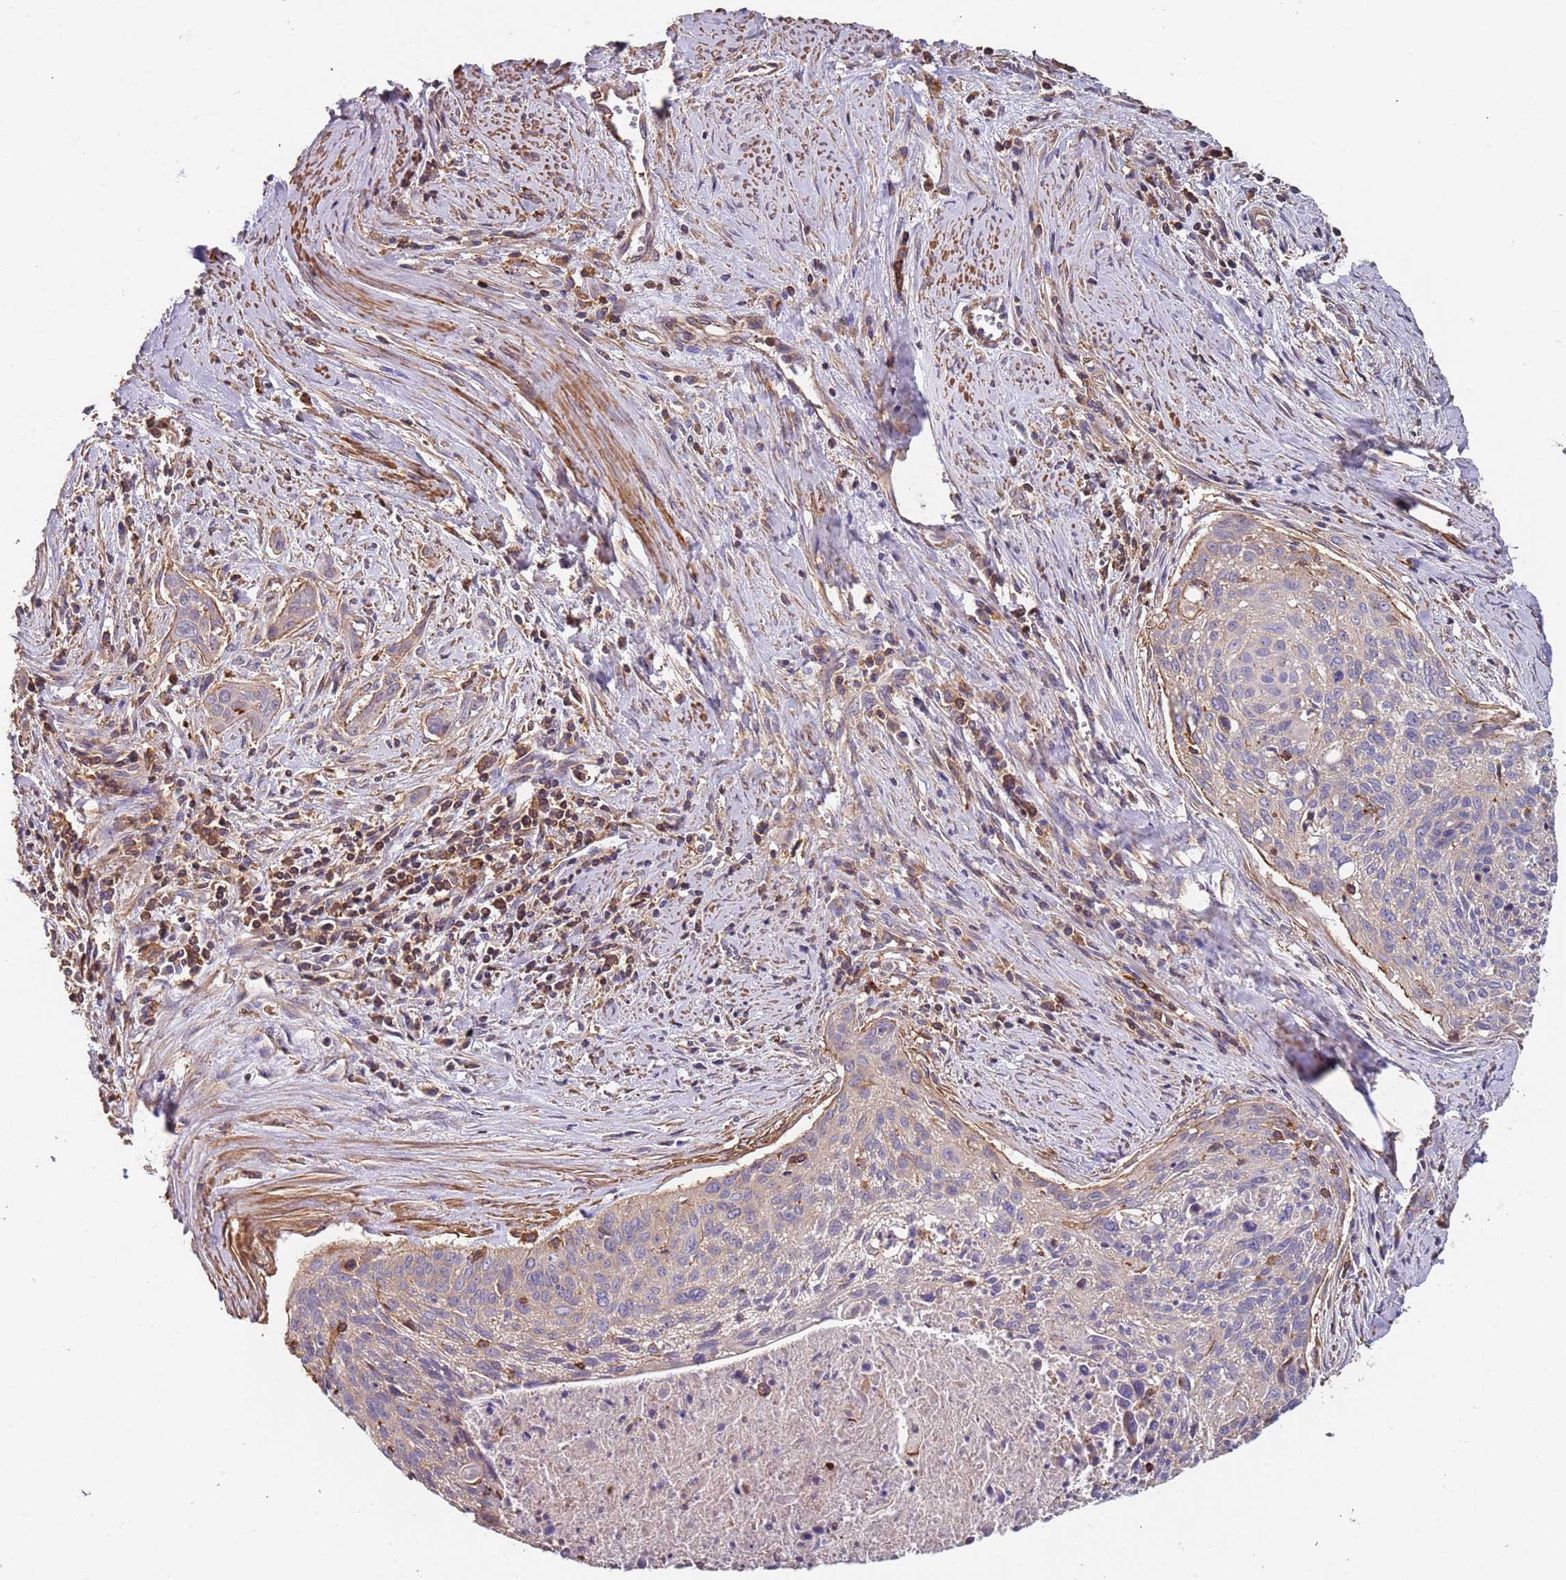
{"staining": {"intensity": "weak", "quantity": "<25%", "location": "cytoplasmic/membranous"}, "tissue": "cervical cancer", "cell_type": "Tumor cells", "image_type": "cancer", "snomed": [{"axis": "morphology", "description": "Squamous cell carcinoma, NOS"}, {"axis": "topography", "description": "Cervix"}], "caption": "Immunohistochemistry of squamous cell carcinoma (cervical) reveals no positivity in tumor cells.", "gene": "SYT4", "patient": {"sex": "female", "age": 55}}